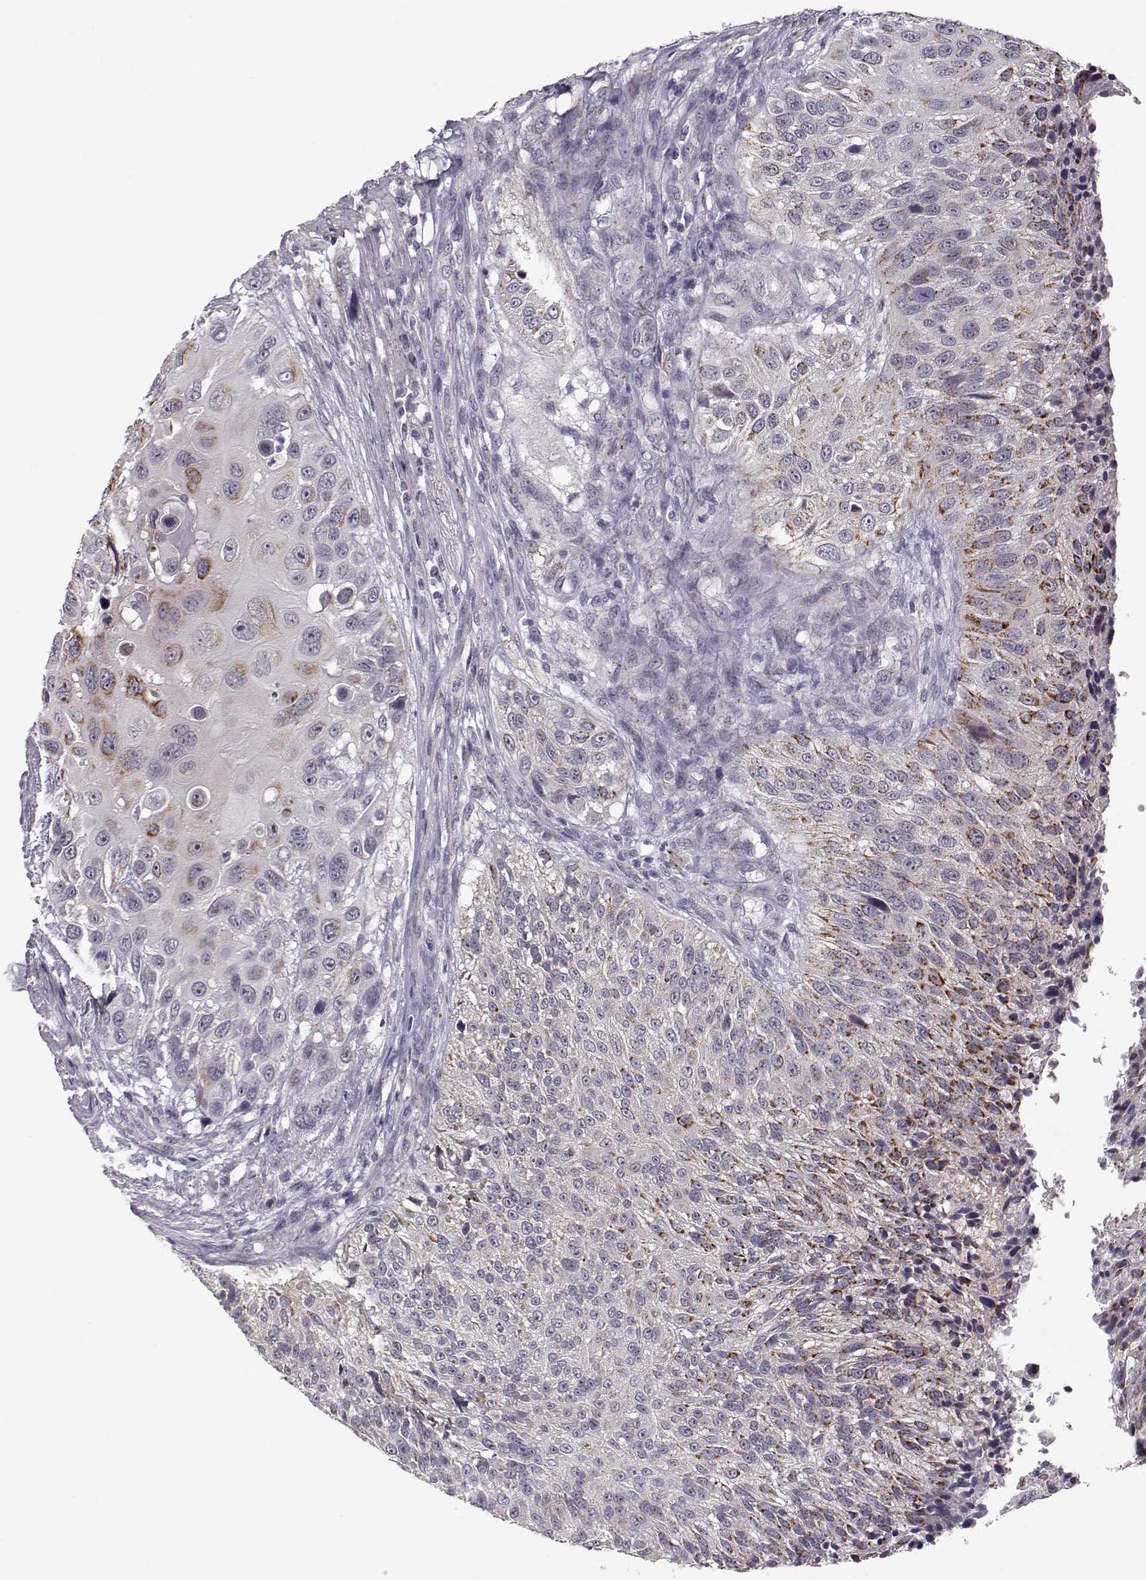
{"staining": {"intensity": "strong", "quantity": "<25%", "location": "cytoplasmic/membranous"}, "tissue": "urothelial cancer", "cell_type": "Tumor cells", "image_type": "cancer", "snomed": [{"axis": "morphology", "description": "Urothelial carcinoma, NOS"}, {"axis": "topography", "description": "Urinary bladder"}], "caption": "A brown stain highlights strong cytoplasmic/membranous expression of a protein in human transitional cell carcinoma tumor cells.", "gene": "NPVF", "patient": {"sex": "male", "age": 55}}